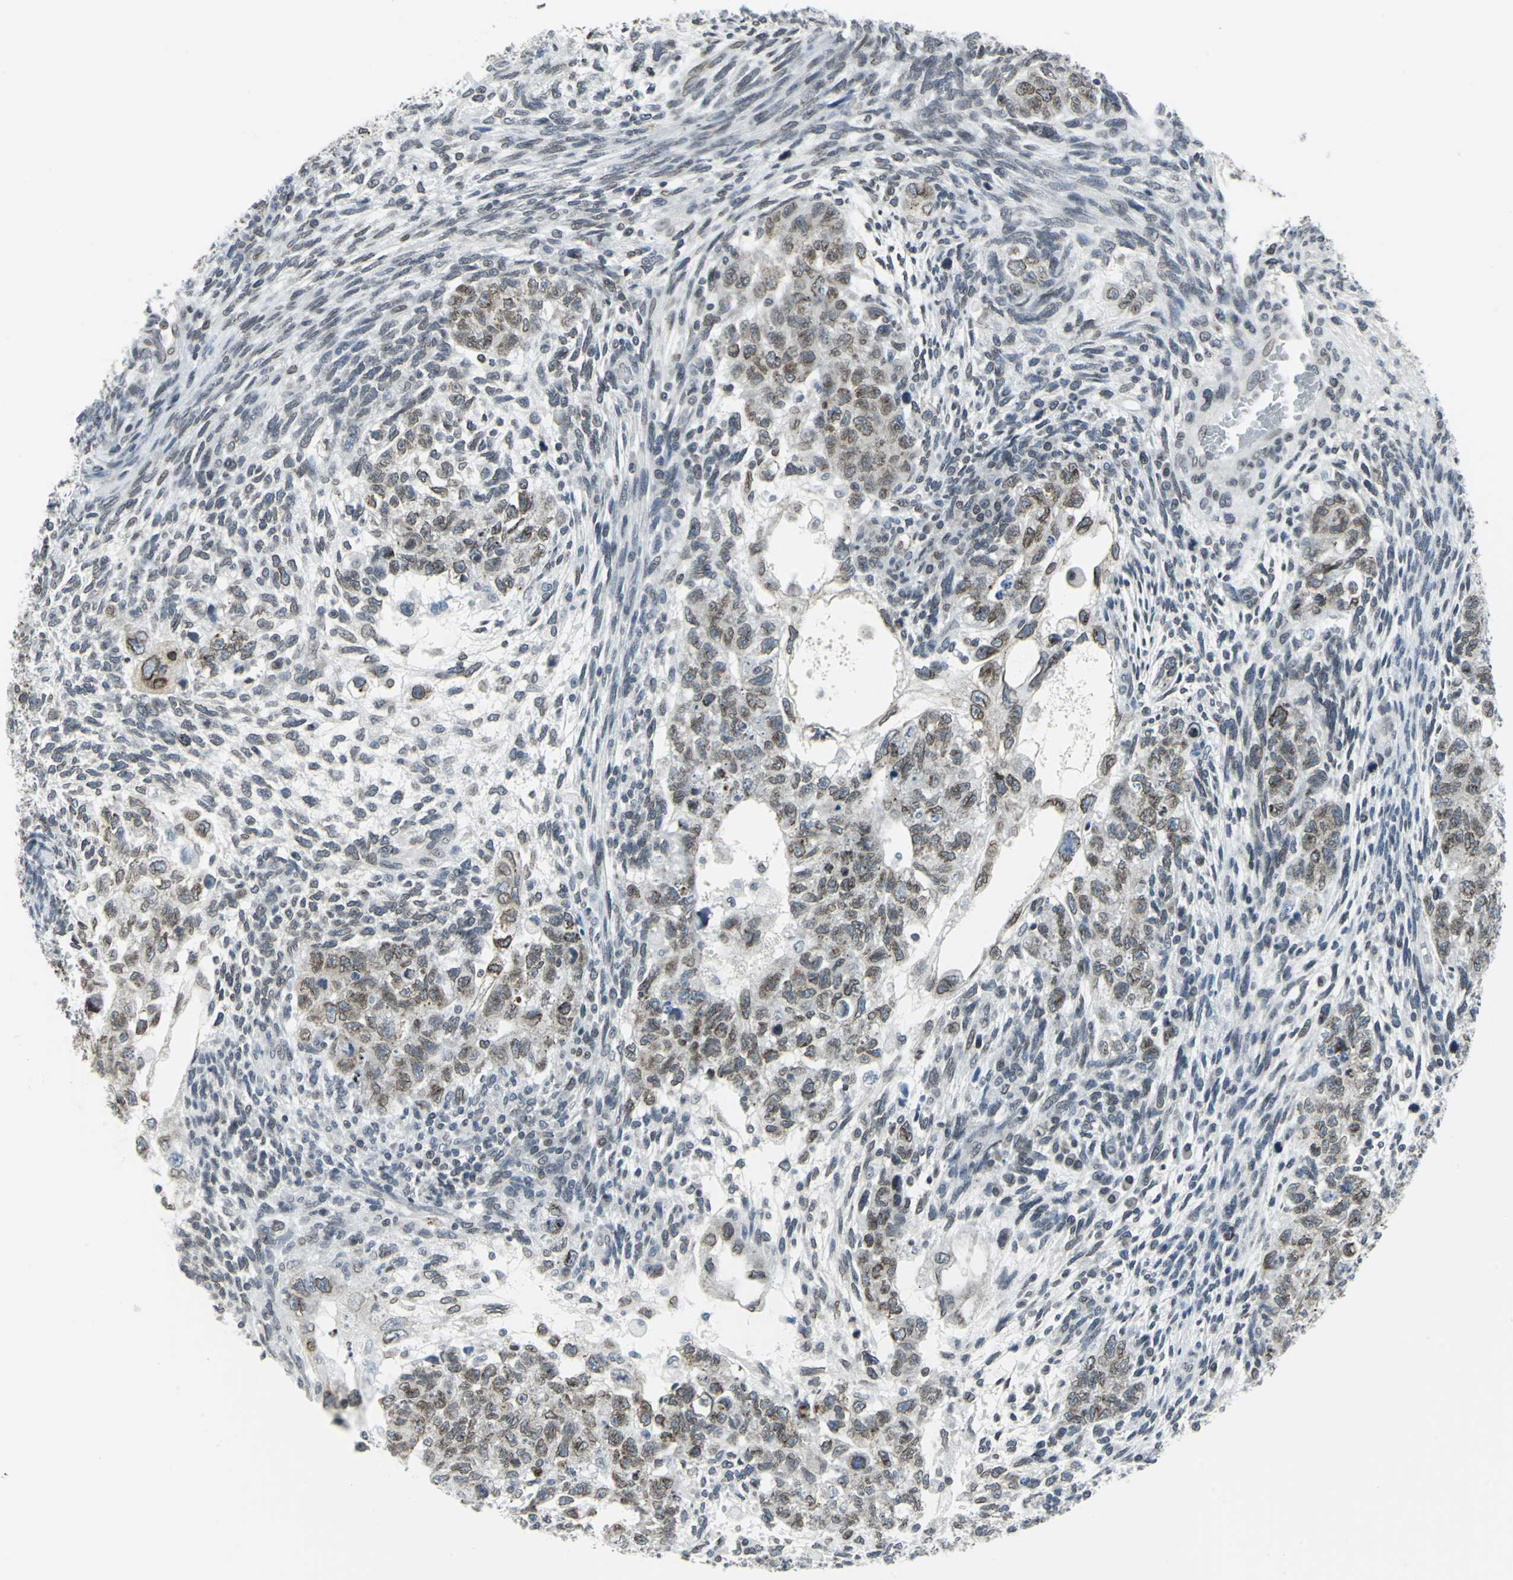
{"staining": {"intensity": "moderate", "quantity": ">75%", "location": "cytoplasmic/membranous,nuclear"}, "tissue": "testis cancer", "cell_type": "Tumor cells", "image_type": "cancer", "snomed": [{"axis": "morphology", "description": "Normal tissue, NOS"}, {"axis": "morphology", "description": "Carcinoma, Embryonal, NOS"}, {"axis": "topography", "description": "Testis"}], "caption": "This image exhibits IHC staining of testis embryonal carcinoma, with medium moderate cytoplasmic/membranous and nuclear staining in approximately >75% of tumor cells.", "gene": "SNUPN", "patient": {"sex": "male", "age": 36}}